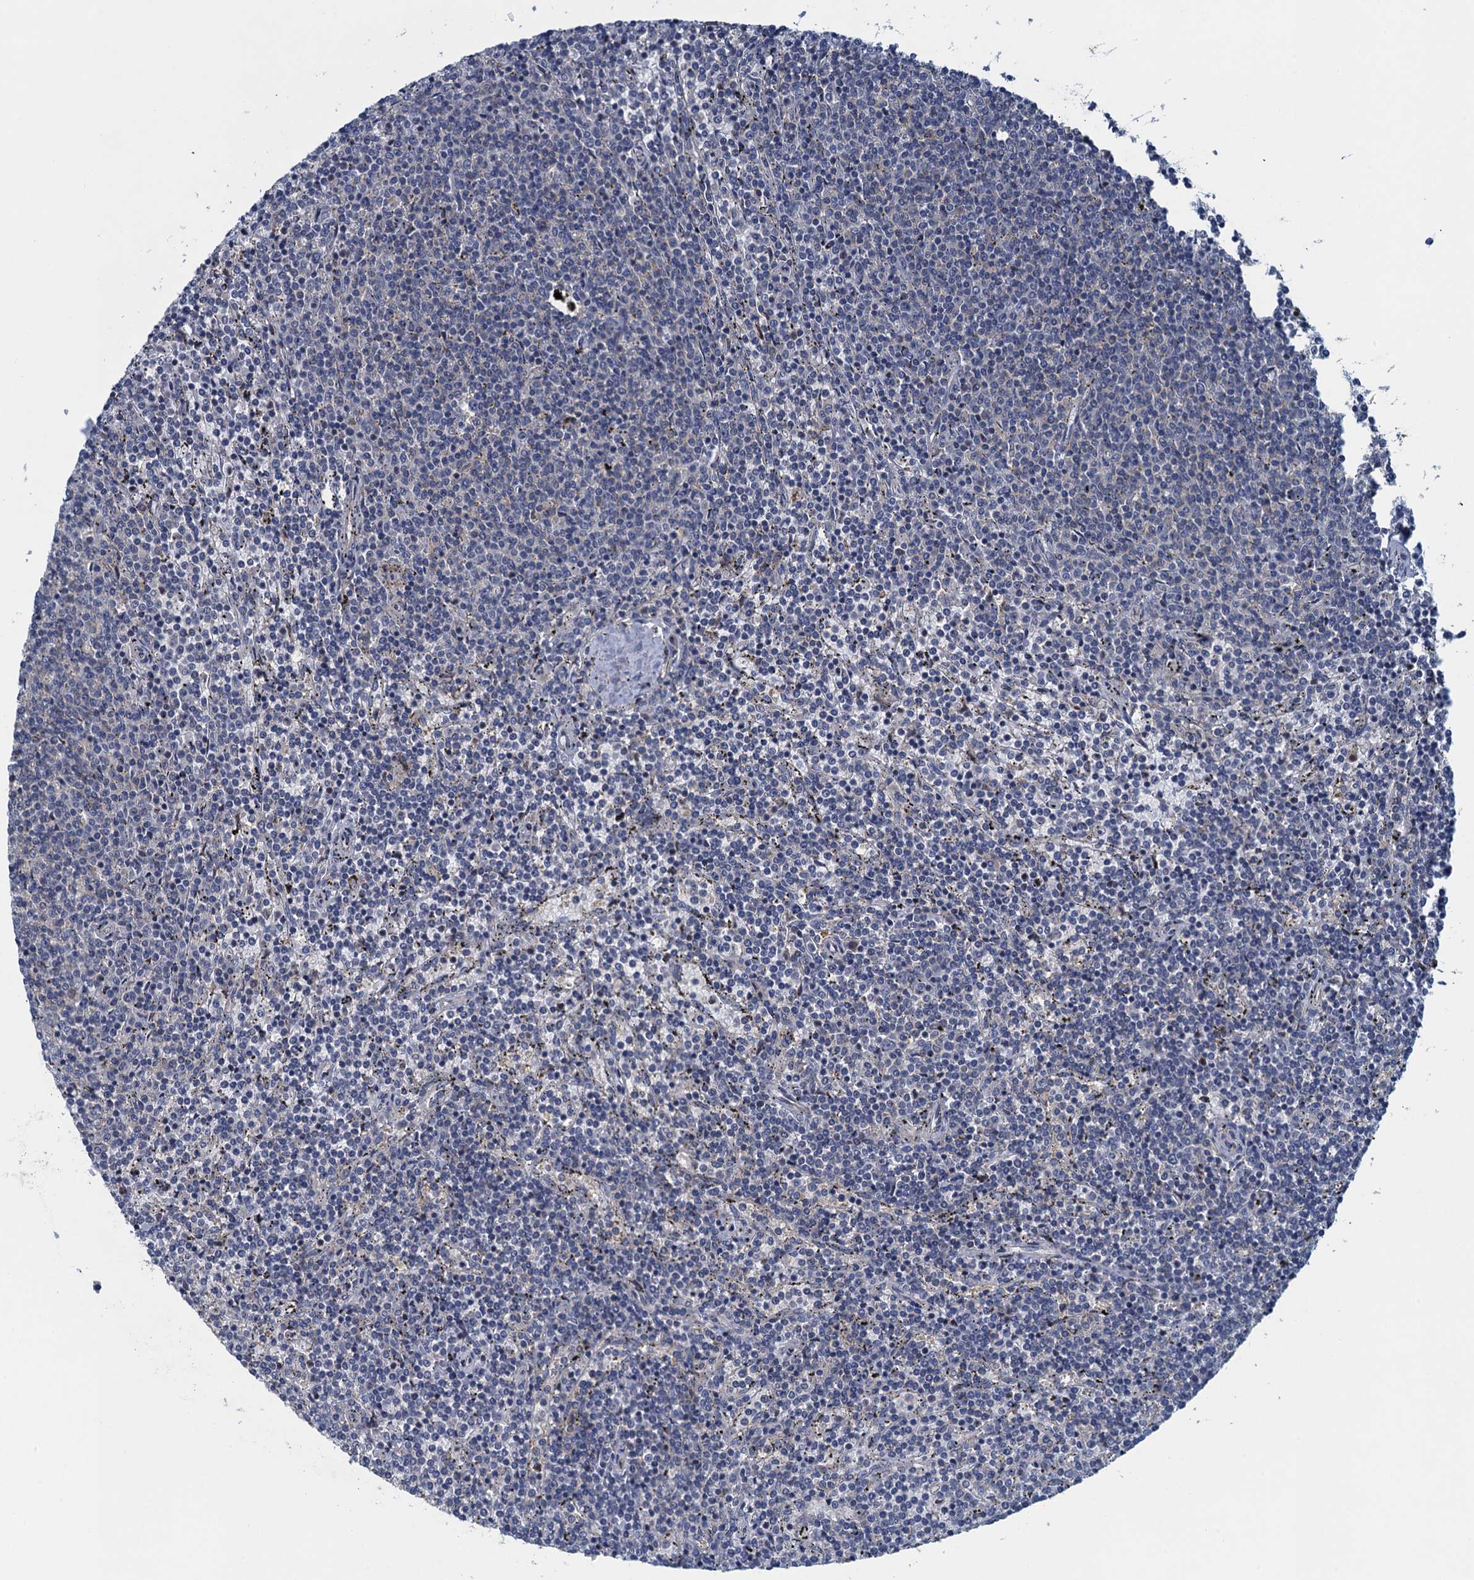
{"staining": {"intensity": "negative", "quantity": "none", "location": "none"}, "tissue": "lymphoma", "cell_type": "Tumor cells", "image_type": "cancer", "snomed": [{"axis": "morphology", "description": "Malignant lymphoma, non-Hodgkin's type, Low grade"}, {"axis": "topography", "description": "Spleen"}], "caption": "High power microscopy image of an IHC photomicrograph of lymphoma, revealing no significant positivity in tumor cells.", "gene": "NCKAP1L", "patient": {"sex": "female", "age": 50}}